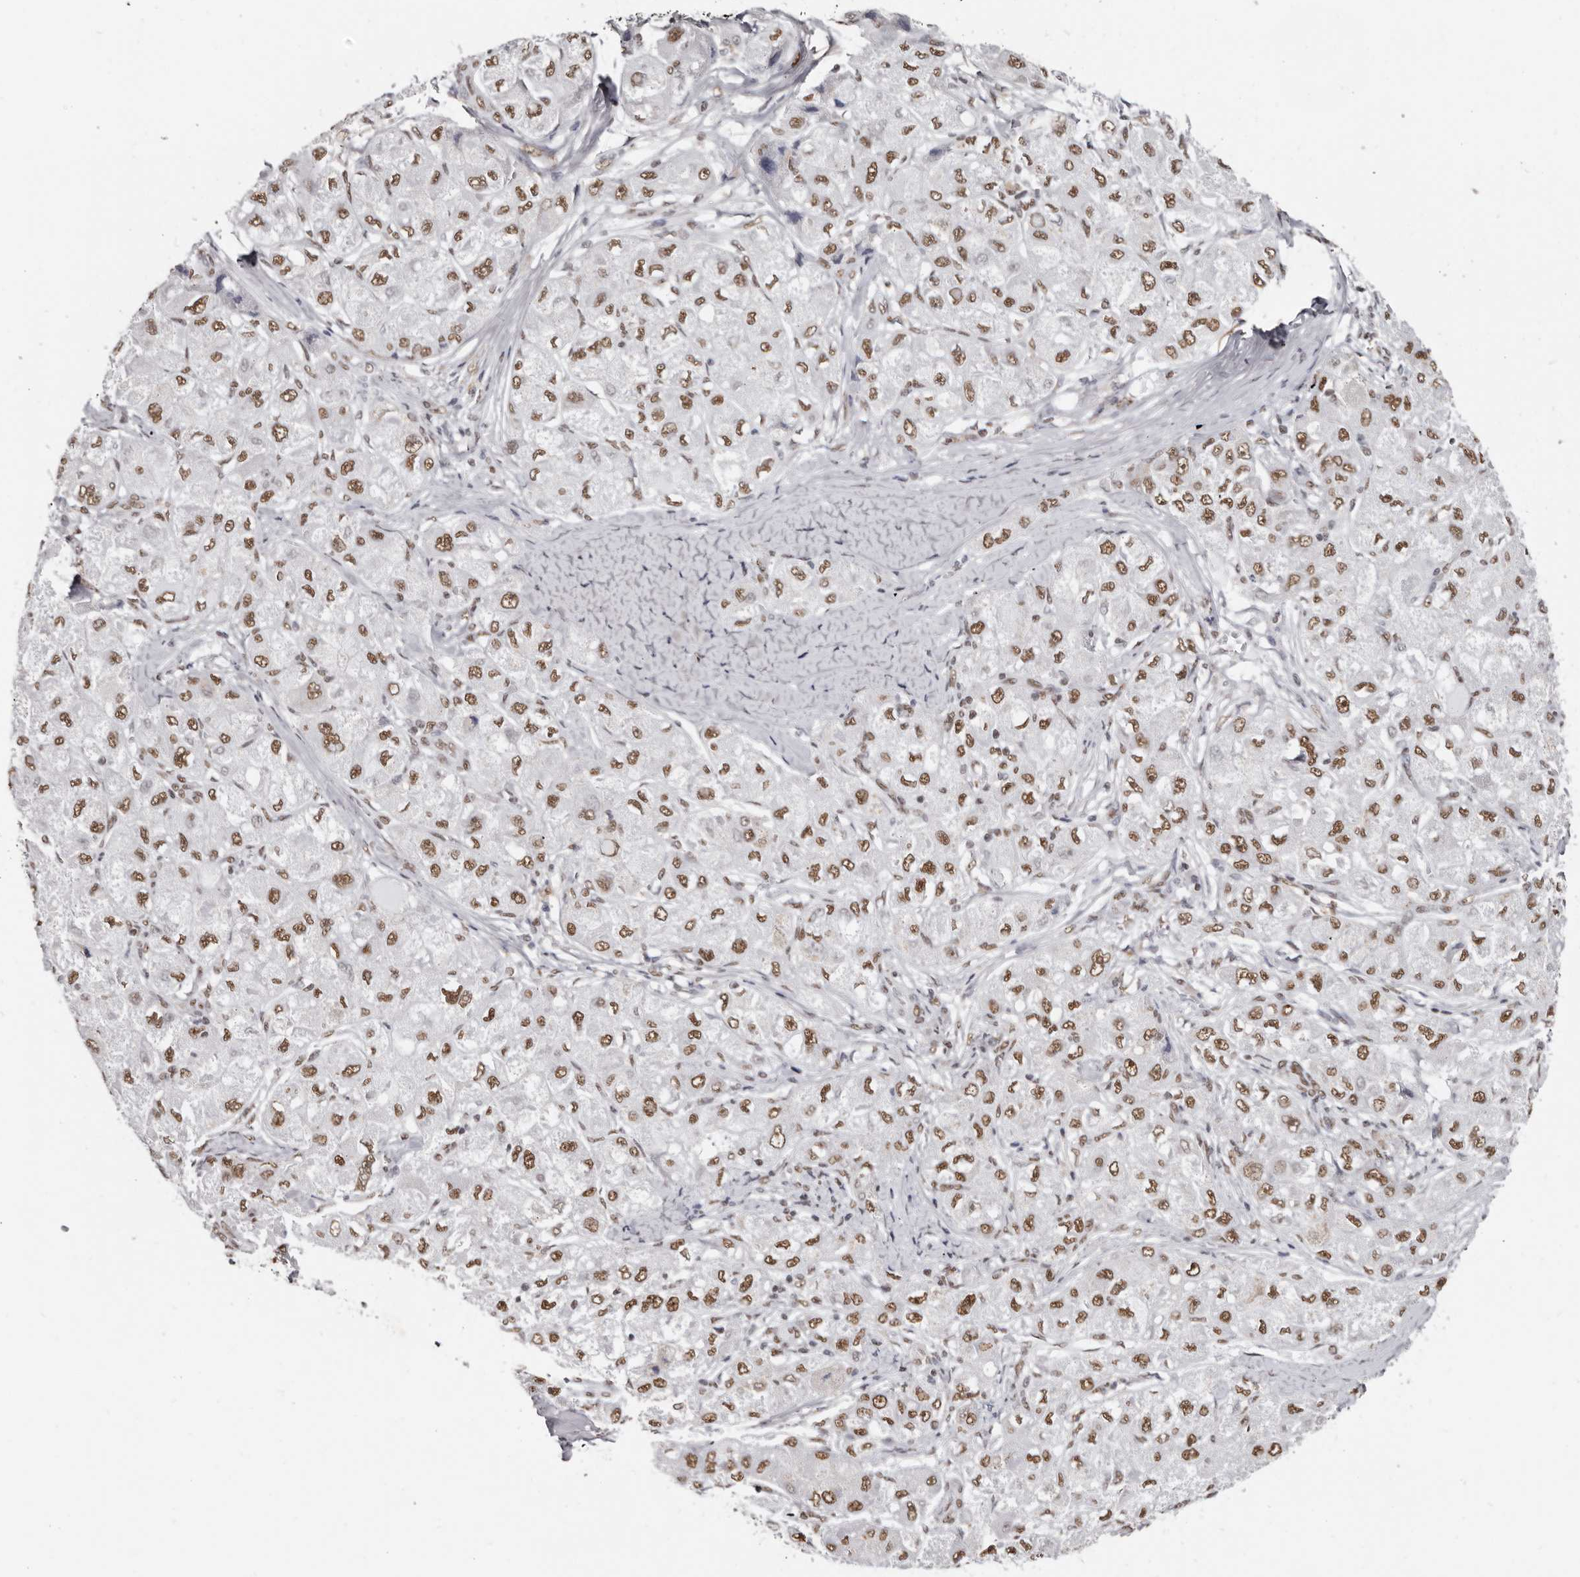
{"staining": {"intensity": "moderate", "quantity": ">75%", "location": "nuclear"}, "tissue": "liver cancer", "cell_type": "Tumor cells", "image_type": "cancer", "snomed": [{"axis": "morphology", "description": "Carcinoma, Hepatocellular, NOS"}, {"axis": "topography", "description": "Liver"}], "caption": "Liver cancer stained for a protein reveals moderate nuclear positivity in tumor cells.", "gene": "SCAF4", "patient": {"sex": "male", "age": 80}}